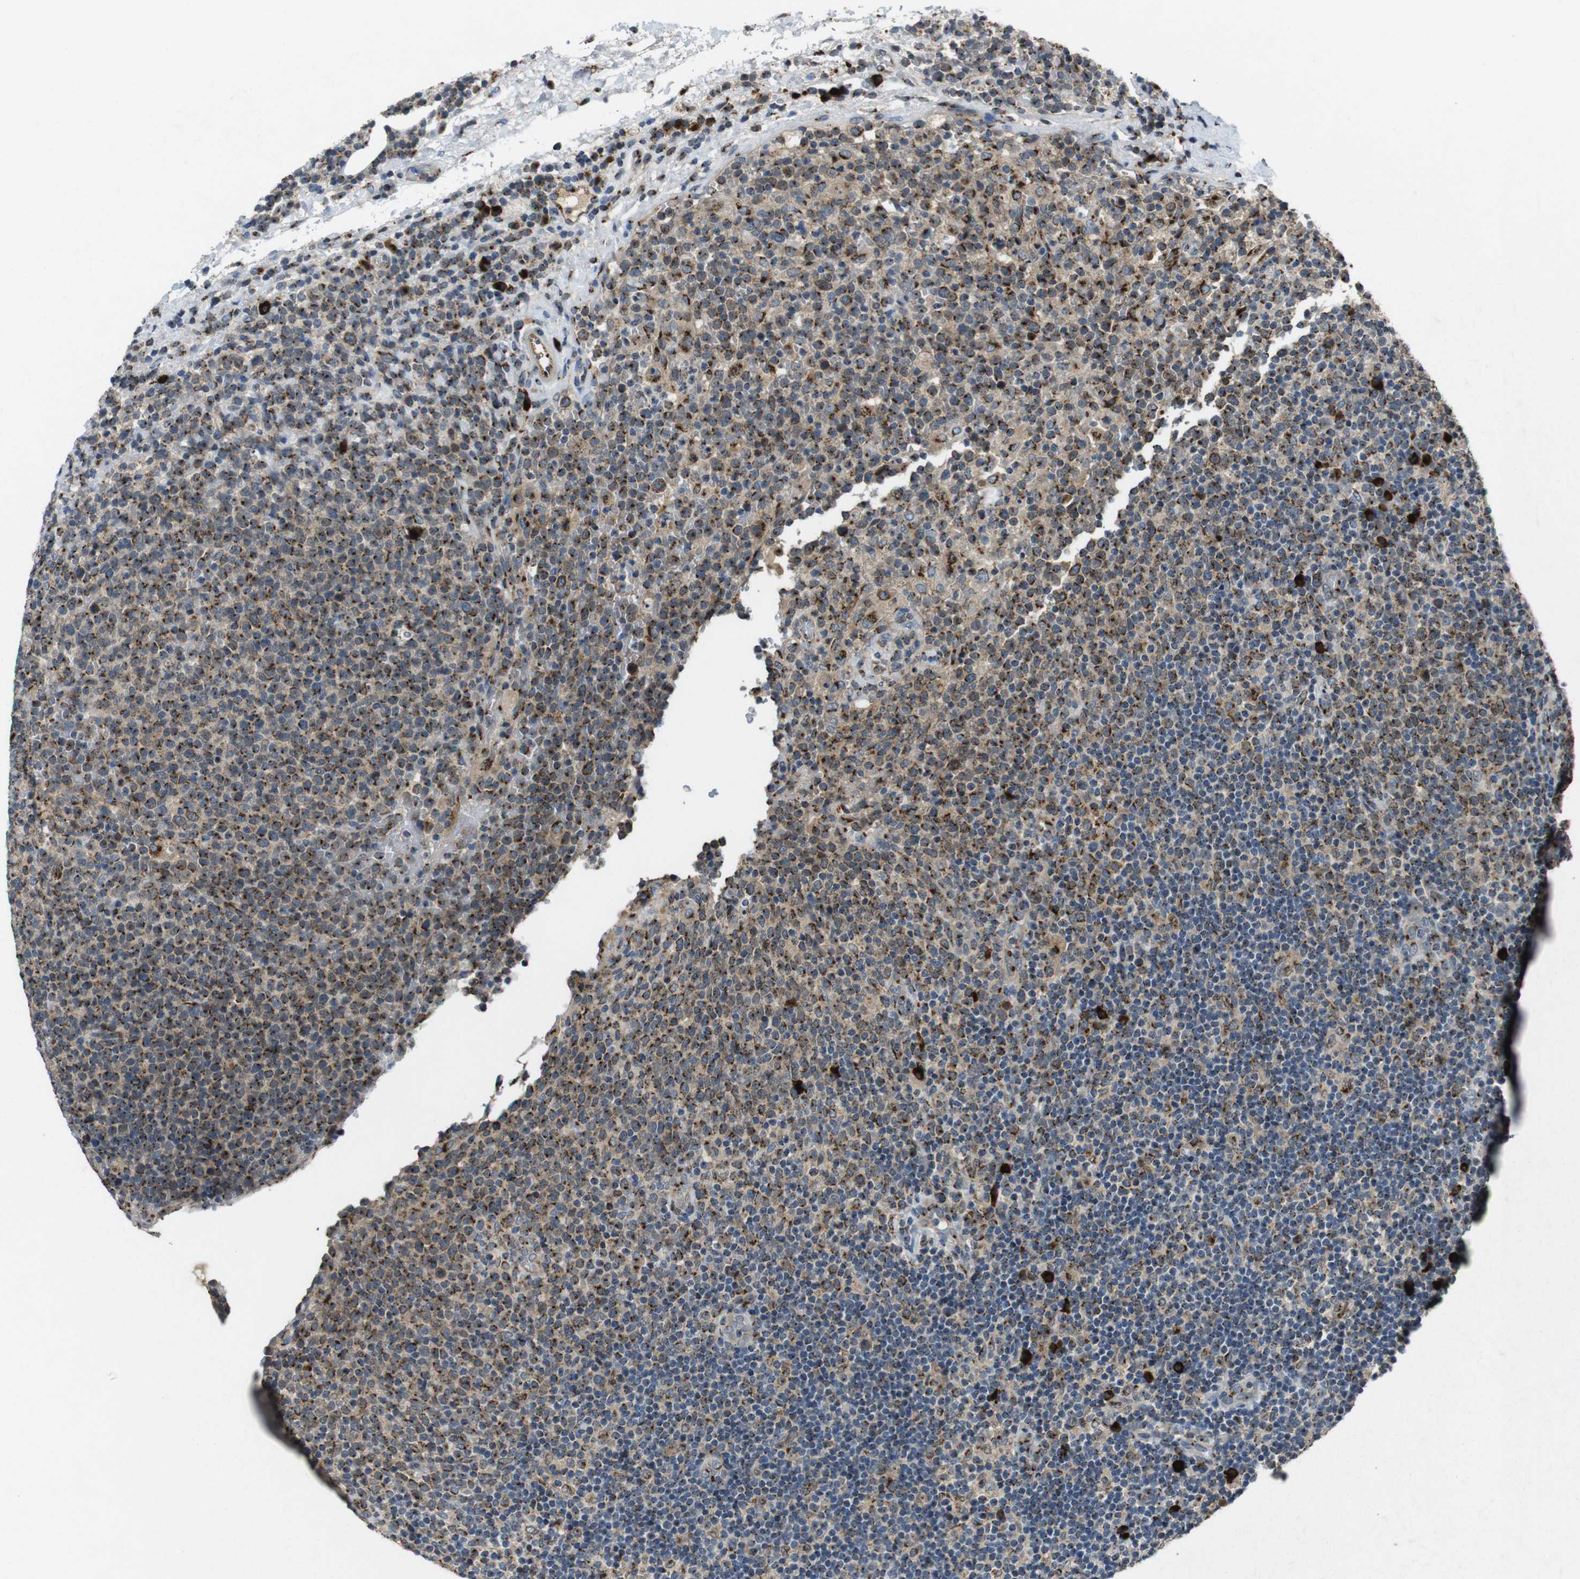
{"staining": {"intensity": "moderate", "quantity": ">75%", "location": "cytoplasmic/membranous"}, "tissue": "lymphoma", "cell_type": "Tumor cells", "image_type": "cancer", "snomed": [{"axis": "morphology", "description": "Malignant lymphoma, non-Hodgkin's type, High grade"}, {"axis": "topography", "description": "Lymph node"}], "caption": "Moderate cytoplasmic/membranous staining for a protein is seen in about >75% of tumor cells of lymphoma using immunohistochemistry.", "gene": "ZFPL1", "patient": {"sex": "male", "age": 61}}